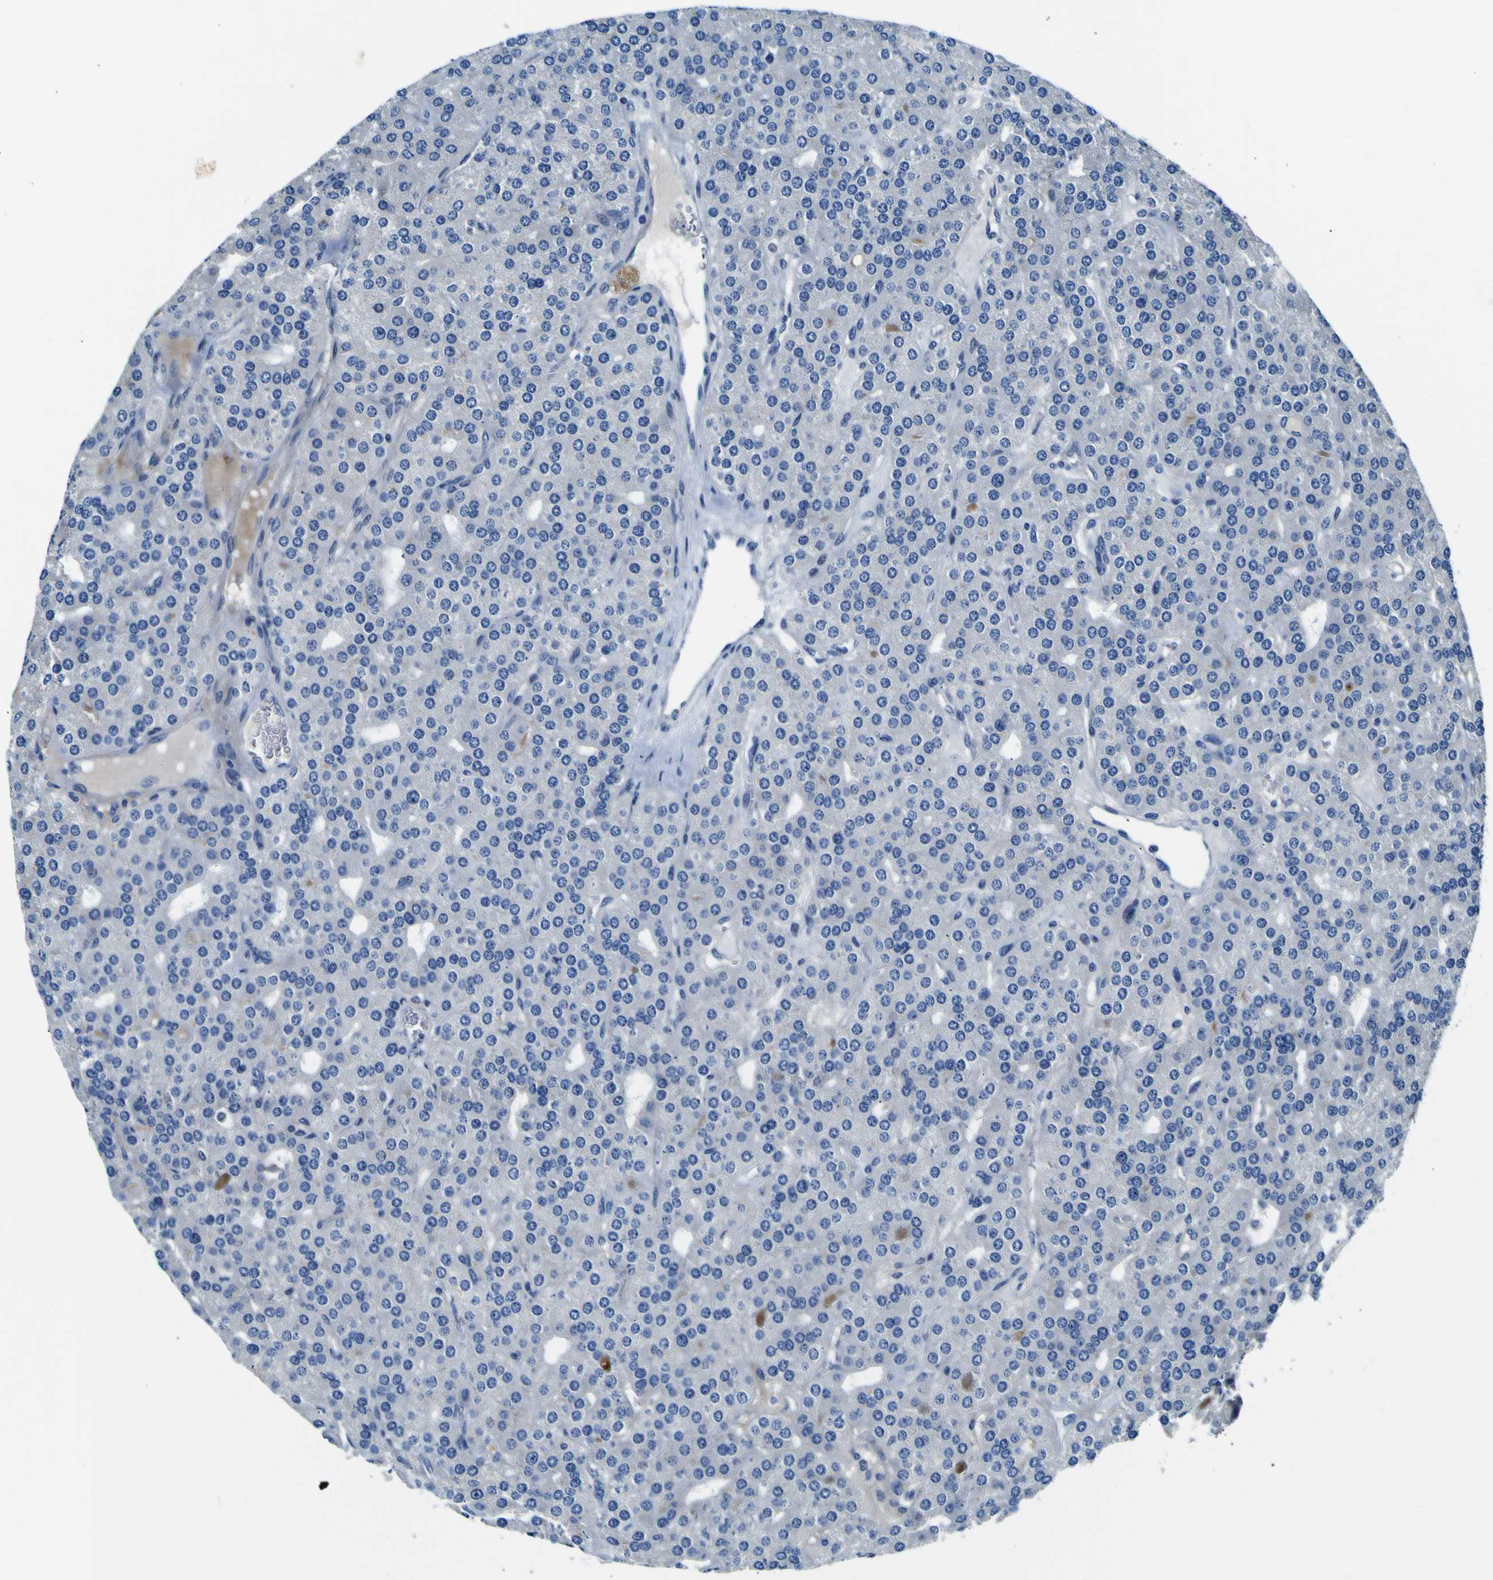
{"staining": {"intensity": "negative", "quantity": "none", "location": "none"}, "tissue": "parathyroid gland", "cell_type": "Glandular cells", "image_type": "normal", "snomed": [{"axis": "morphology", "description": "Normal tissue, NOS"}, {"axis": "morphology", "description": "Adenoma, NOS"}, {"axis": "topography", "description": "Parathyroid gland"}], "caption": "High magnification brightfield microscopy of unremarkable parathyroid gland stained with DAB (brown) and counterstained with hematoxylin (blue): glandular cells show no significant expression.", "gene": "ADGRA2", "patient": {"sex": "female", "age": 86}}